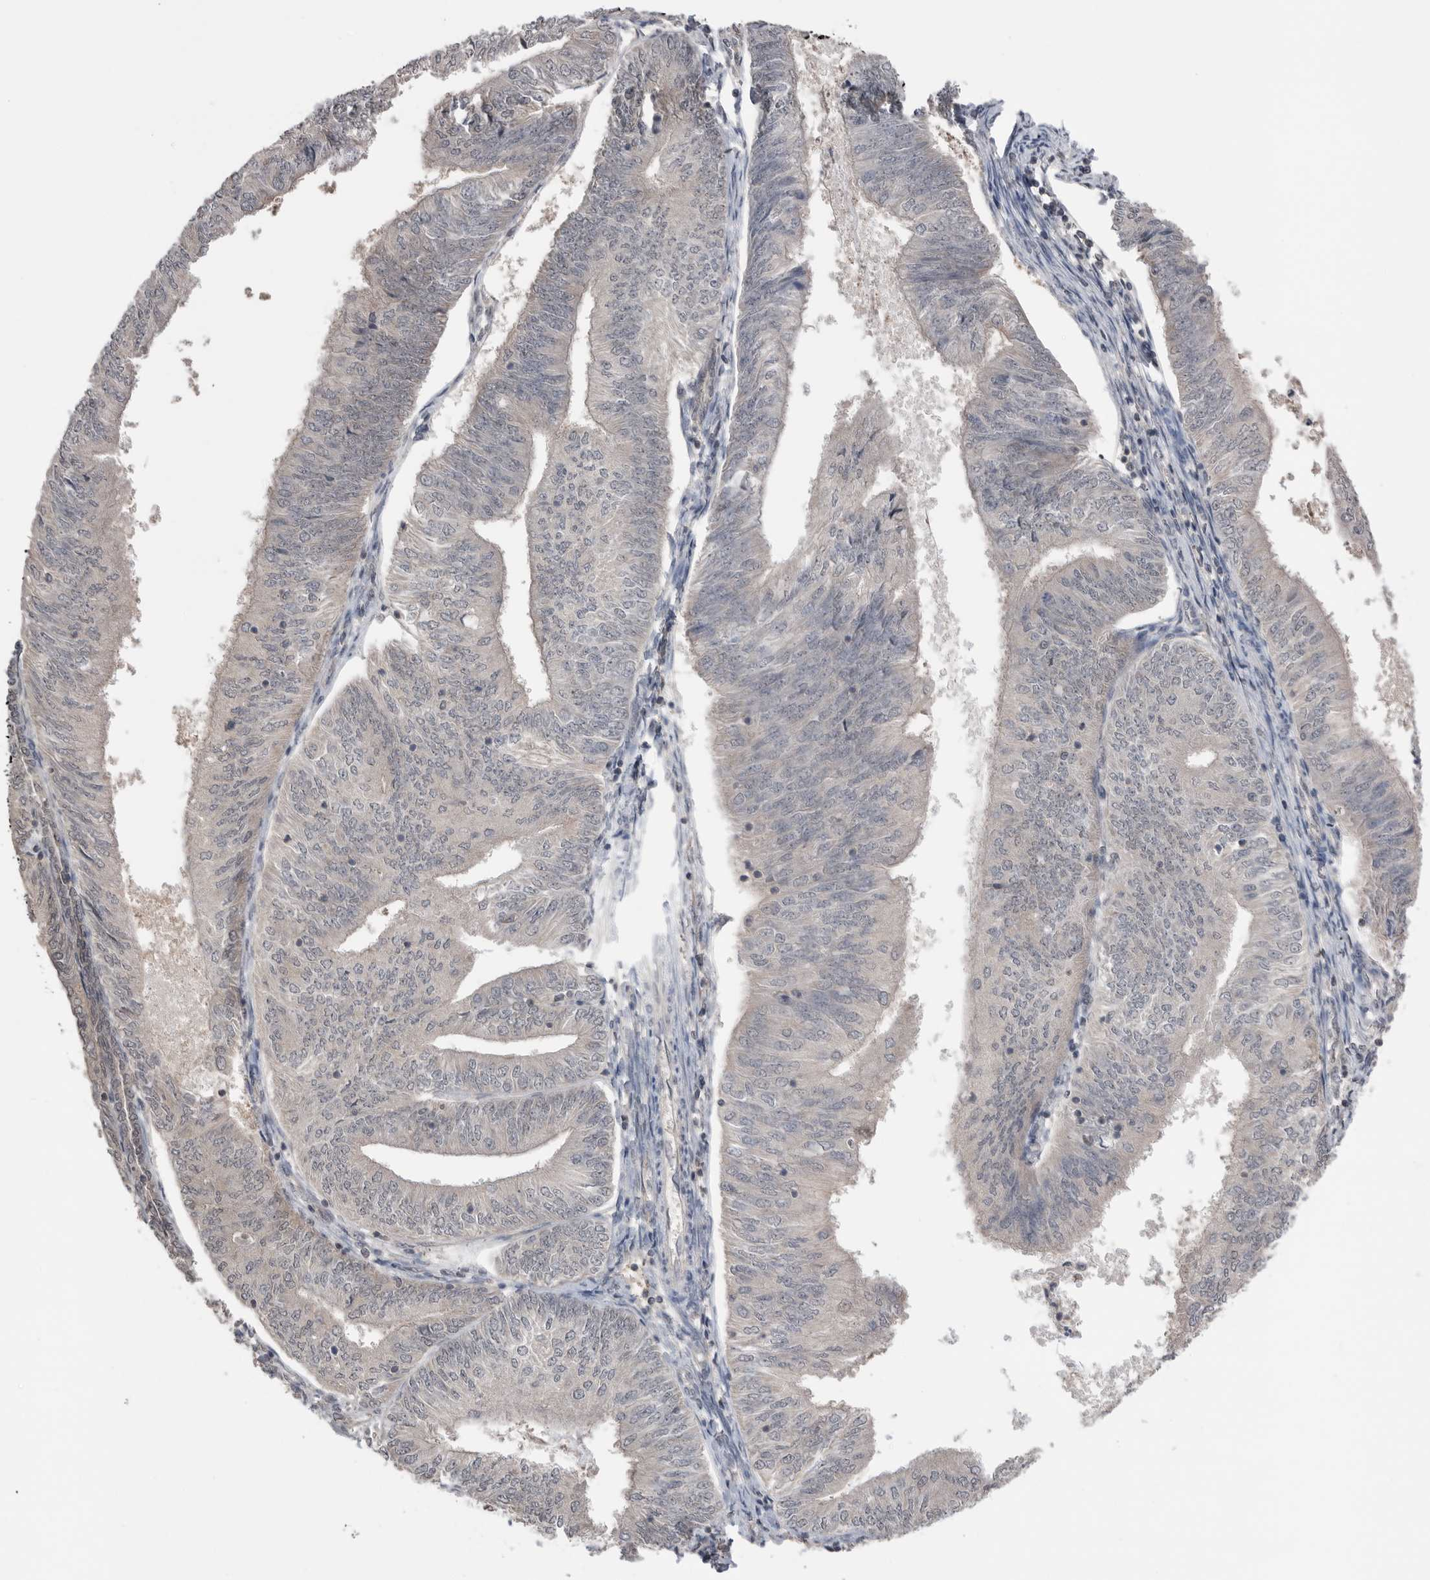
{"staining": {"intensity": "negative", "quantity": "none", "location": "none"}, "tissue": "endometrial cancer", "cell_type": "Tumor cells", "image_type": "cancer", "snomed": [{"axis": "morphology", "description": "Adenocarcinoma, NOS"}, {"axis": "topography", "description": "Endometrium"}], "caption": "This is a micrograph of immunohistochemistry (IHC) staining of adenocarcinoma (endometrial), which shows no positivity in tumor cells.", "gene": "PEAK1", "patient": {"sex": "female", "age": 58}}